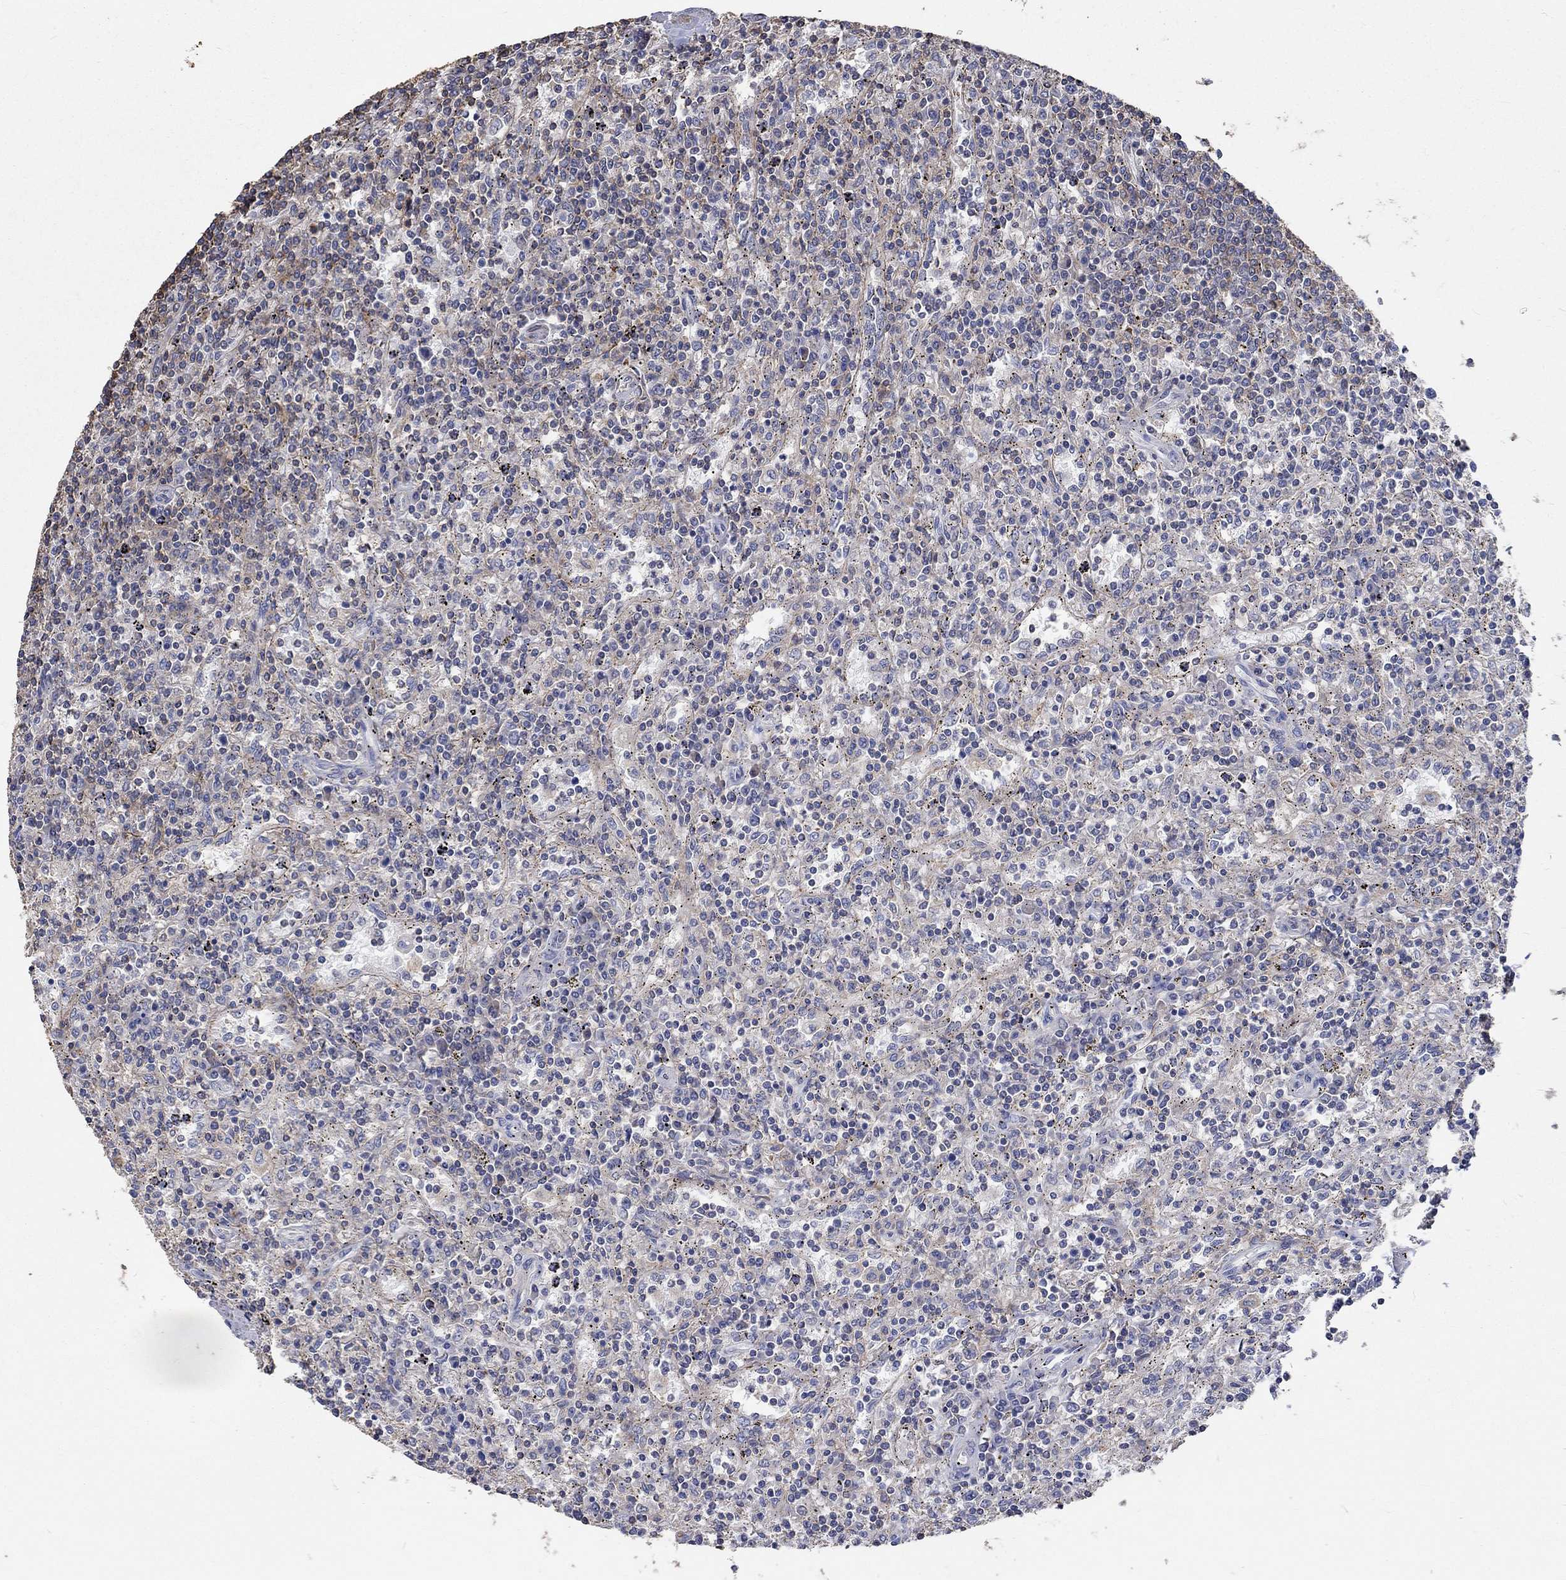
{"staining": {"intensity": "moderate", "quantity": "25%-75%", "location": "cytoplasmic/membranous"}, "tissue": "lymphoma", "cell_type": "Tumor cells", "image_type": "cancer", "snomed": [{"axis": "morphology", "description": "Malignant lymphoma, non-Hodgkin's type, Low grade"}, {"axis": "topography", "description": "Lymph node"}], "caption": "Tumor cells reveal medium levels of moderate cytoplasmic/membranous positivity in approximately 25%-75% of cells in human low-grade malignant lymphoma, non-Hodgkin's type. (Stains: DAB in brown, nuclei in blue, Microscopy: brightfield microscopy at high magnification).", "gene": "TNFAIP8L3", "patient": {"sex": "male", "age": 52}}